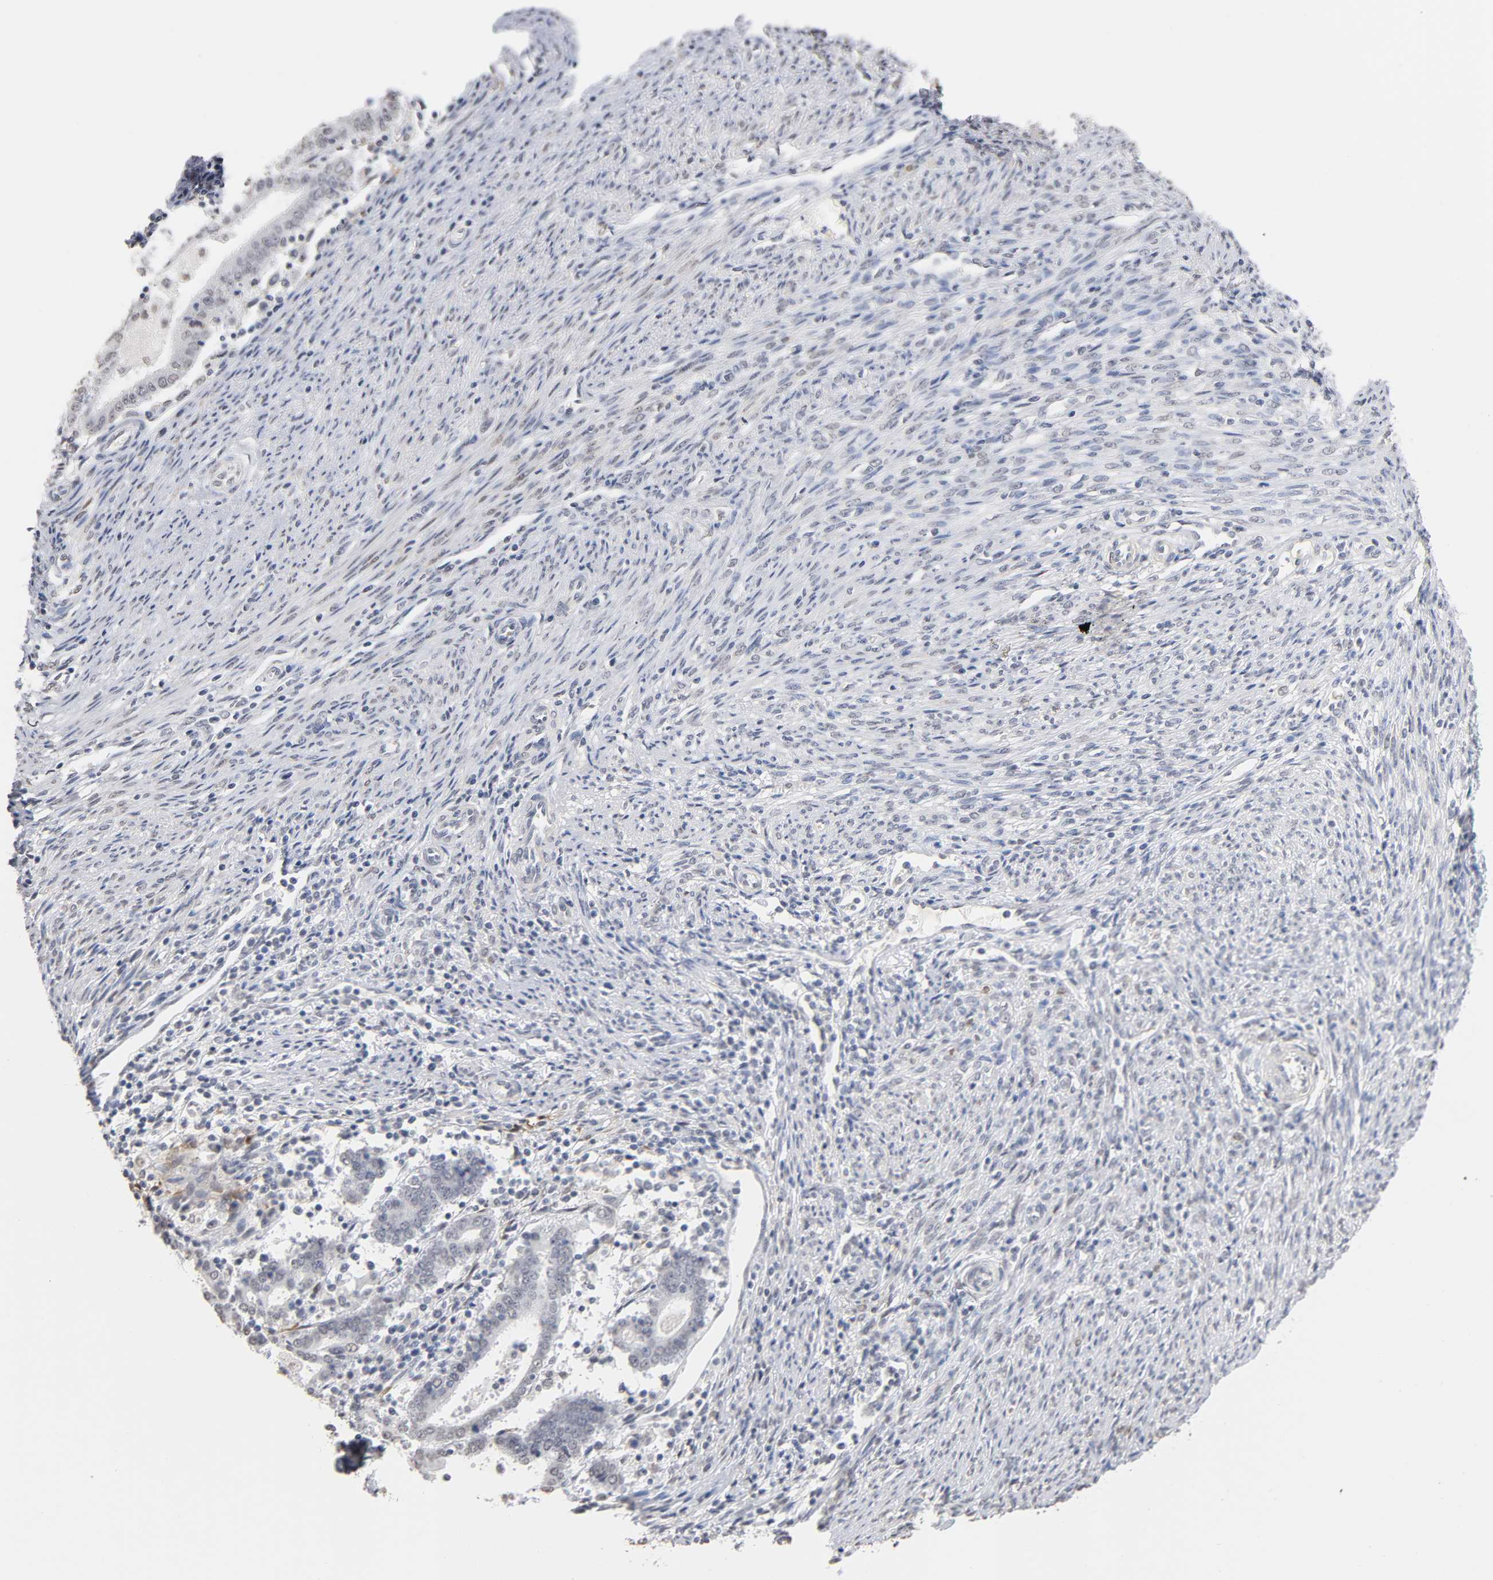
{"staining": {"intensity": "negative", "quantity": "none", "location": "none"}, "tissue": "endometrial cancer", "cell_type": "Tumor cells", "image_type": "cancer", "snomed": [{"axis": "morphology", "description": "Adenocarcinoma, NOS"}, {"axis": "topography", "description": "Uterus"}], "caption": "A photomicrograph of human adenocarcinoma (endometrial) is negative for staining in tumor cells. The staining is performed using DAB (3,3'-diaminobenzidine) brown chromogen with nuclei counter-stained in using hematoxylin.", "gene": "CRABP2", "patient": {"sex": "female", "age": 83}}